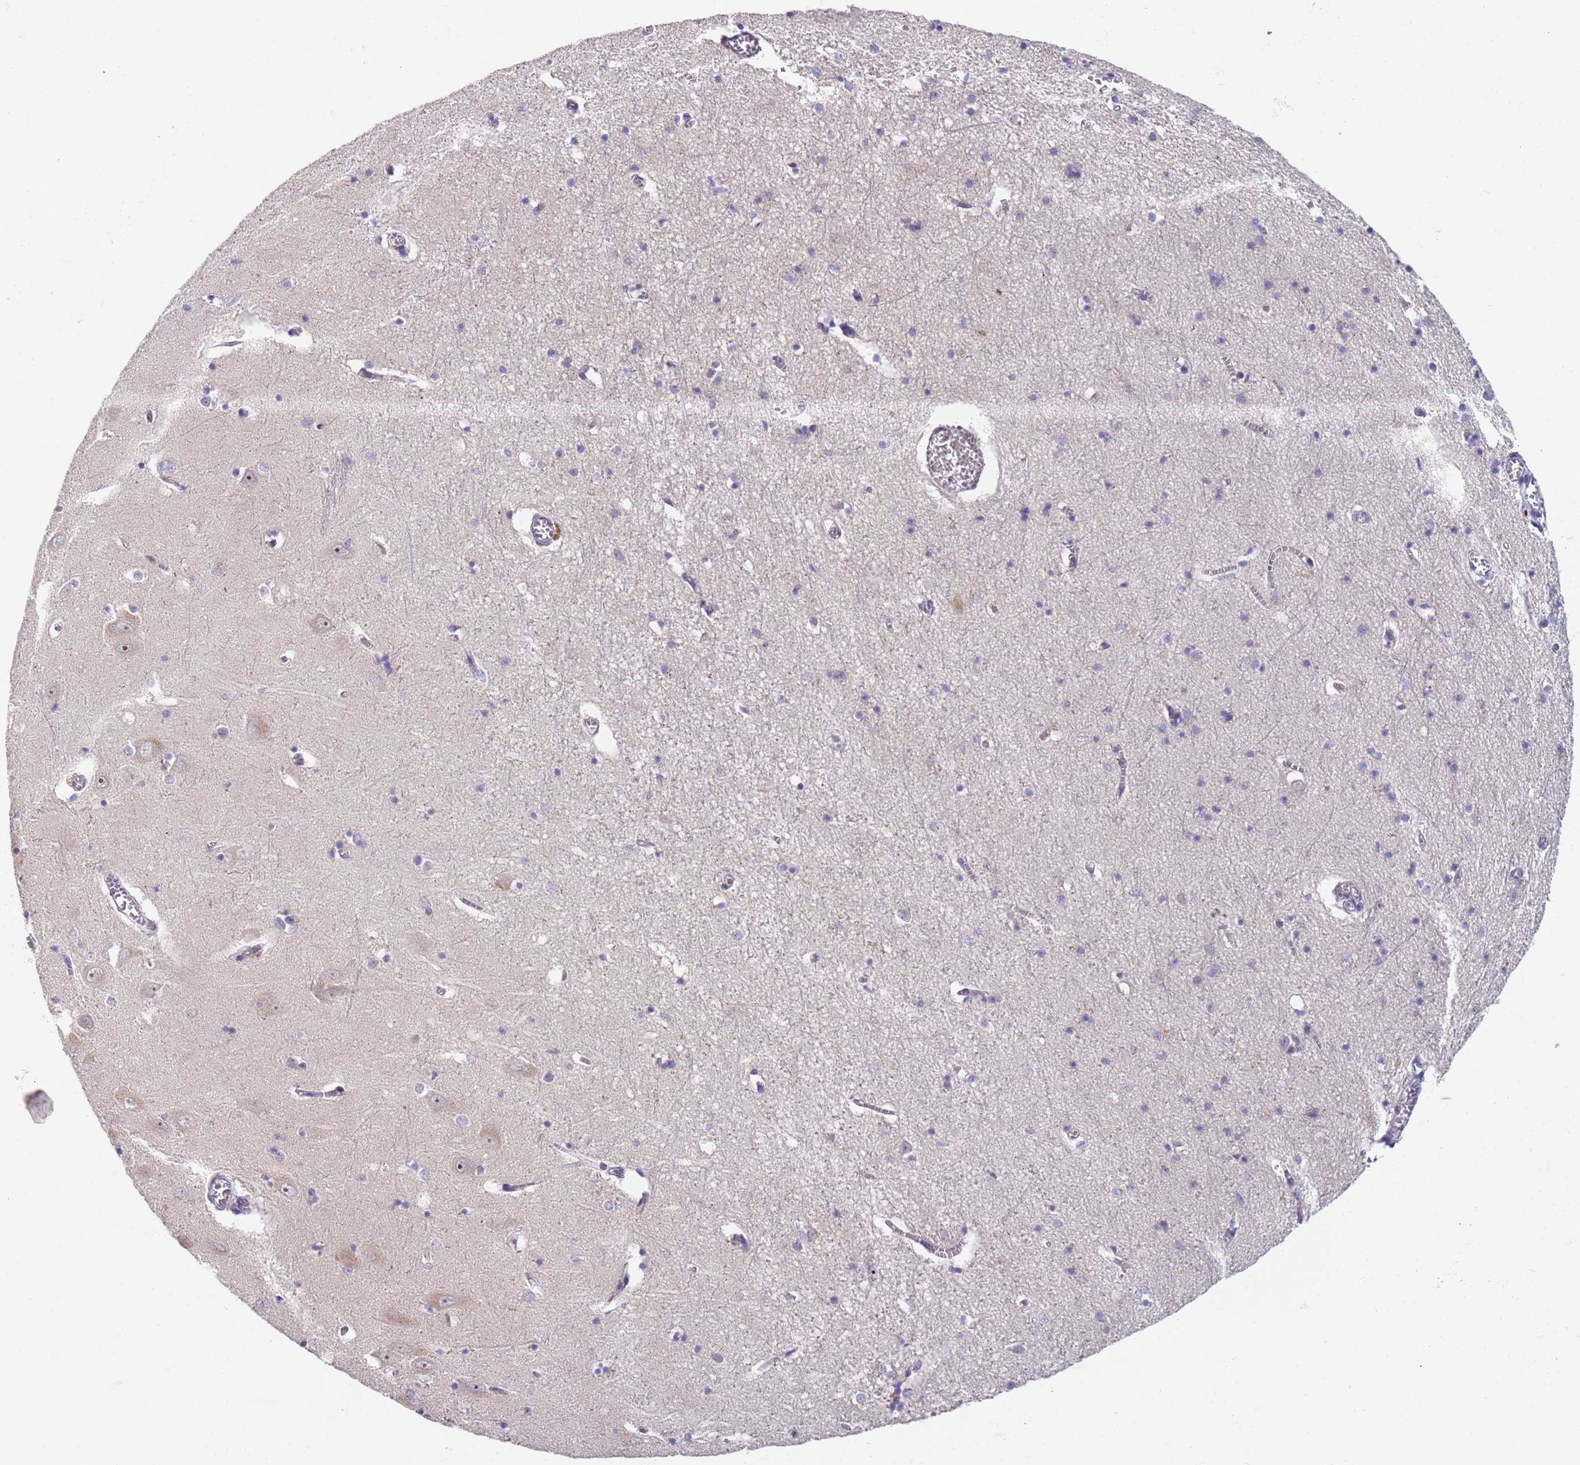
{"staining": {"intensity": "negative", "quantity": "none", "location": "none"}, "tissue": "hippocampus", "cell_type": "Glial cells", "image_type": "normal", "snomed": [{"axis": "morphology", "description": "Normal tissue, NOS"}, {"axis": "topography", "description": "Hippocampus"}], "caption": "Unremarkable hippocampus was stained to show a protein in brown. There is no significant staining in glial cells. (Stains: DAB IHC with hematoxylin counter stain, Microscopy: brightfield microscopy at high magnification).", "gene": "PLCL2", "patient": {"sex": "male", "age": 70}}